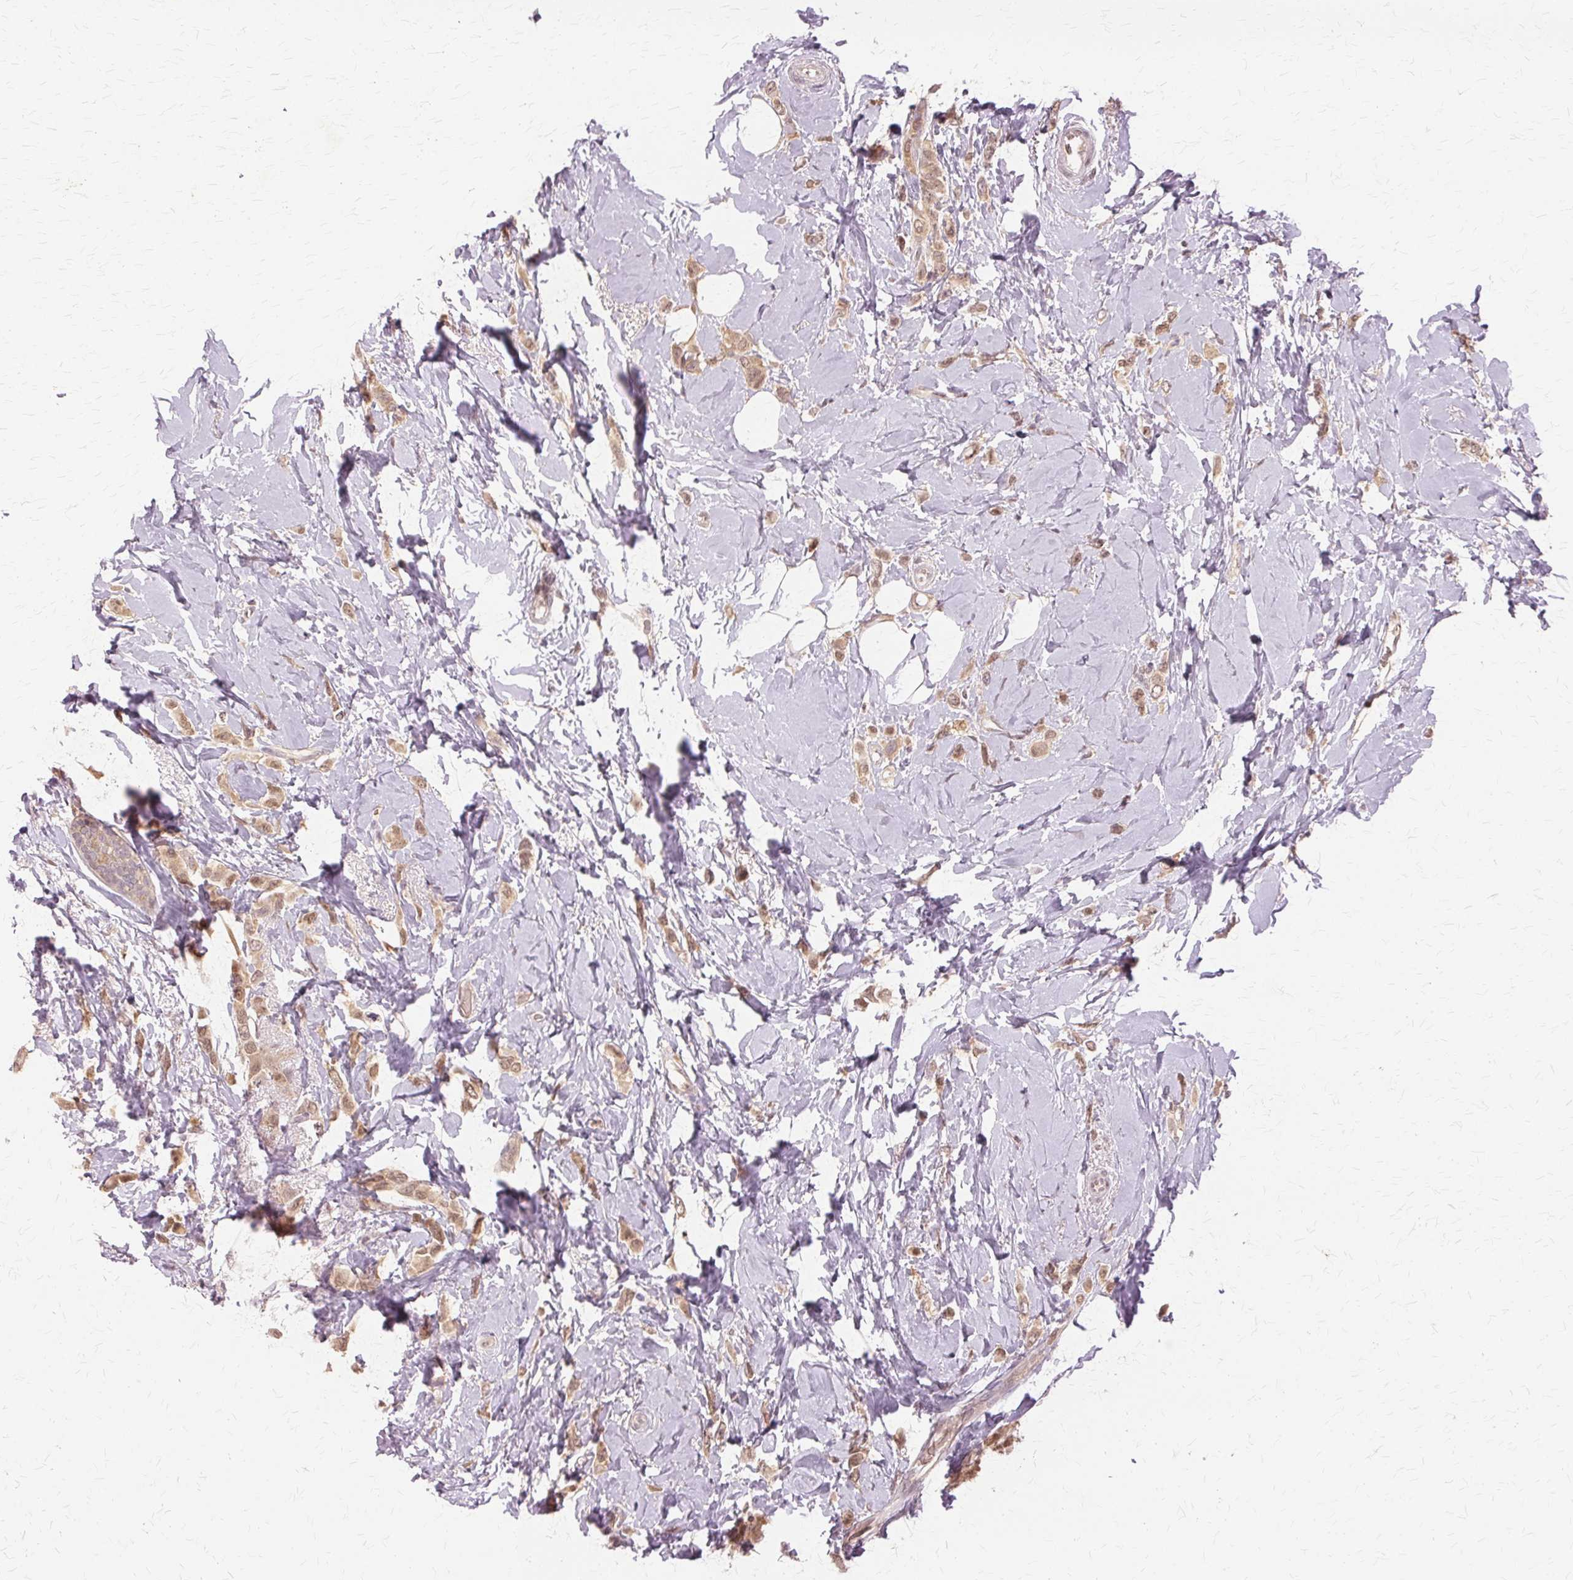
{"staining": {"intensity": "moderate", "quantity": ">75%", "location": "cytoplasmic/membranous,nuclear"}, "tissue": "breast cancer", "cell_type": "Tumor cells", "image_type": "cancer", "snomed": [{"axis": "morphology", "description": "Lobular carcinoma"}, {"axis": "topography", "description": "Breast"}], "caption": "A medium amount of moderate cytoplasmic/membranous and nuclear positivity is identified in approximately >75% of tumor cells in lobular carcinoma (breast) tissue.", "gene": "PRMT5", "patient": {"sex": "female", "age": 66}}